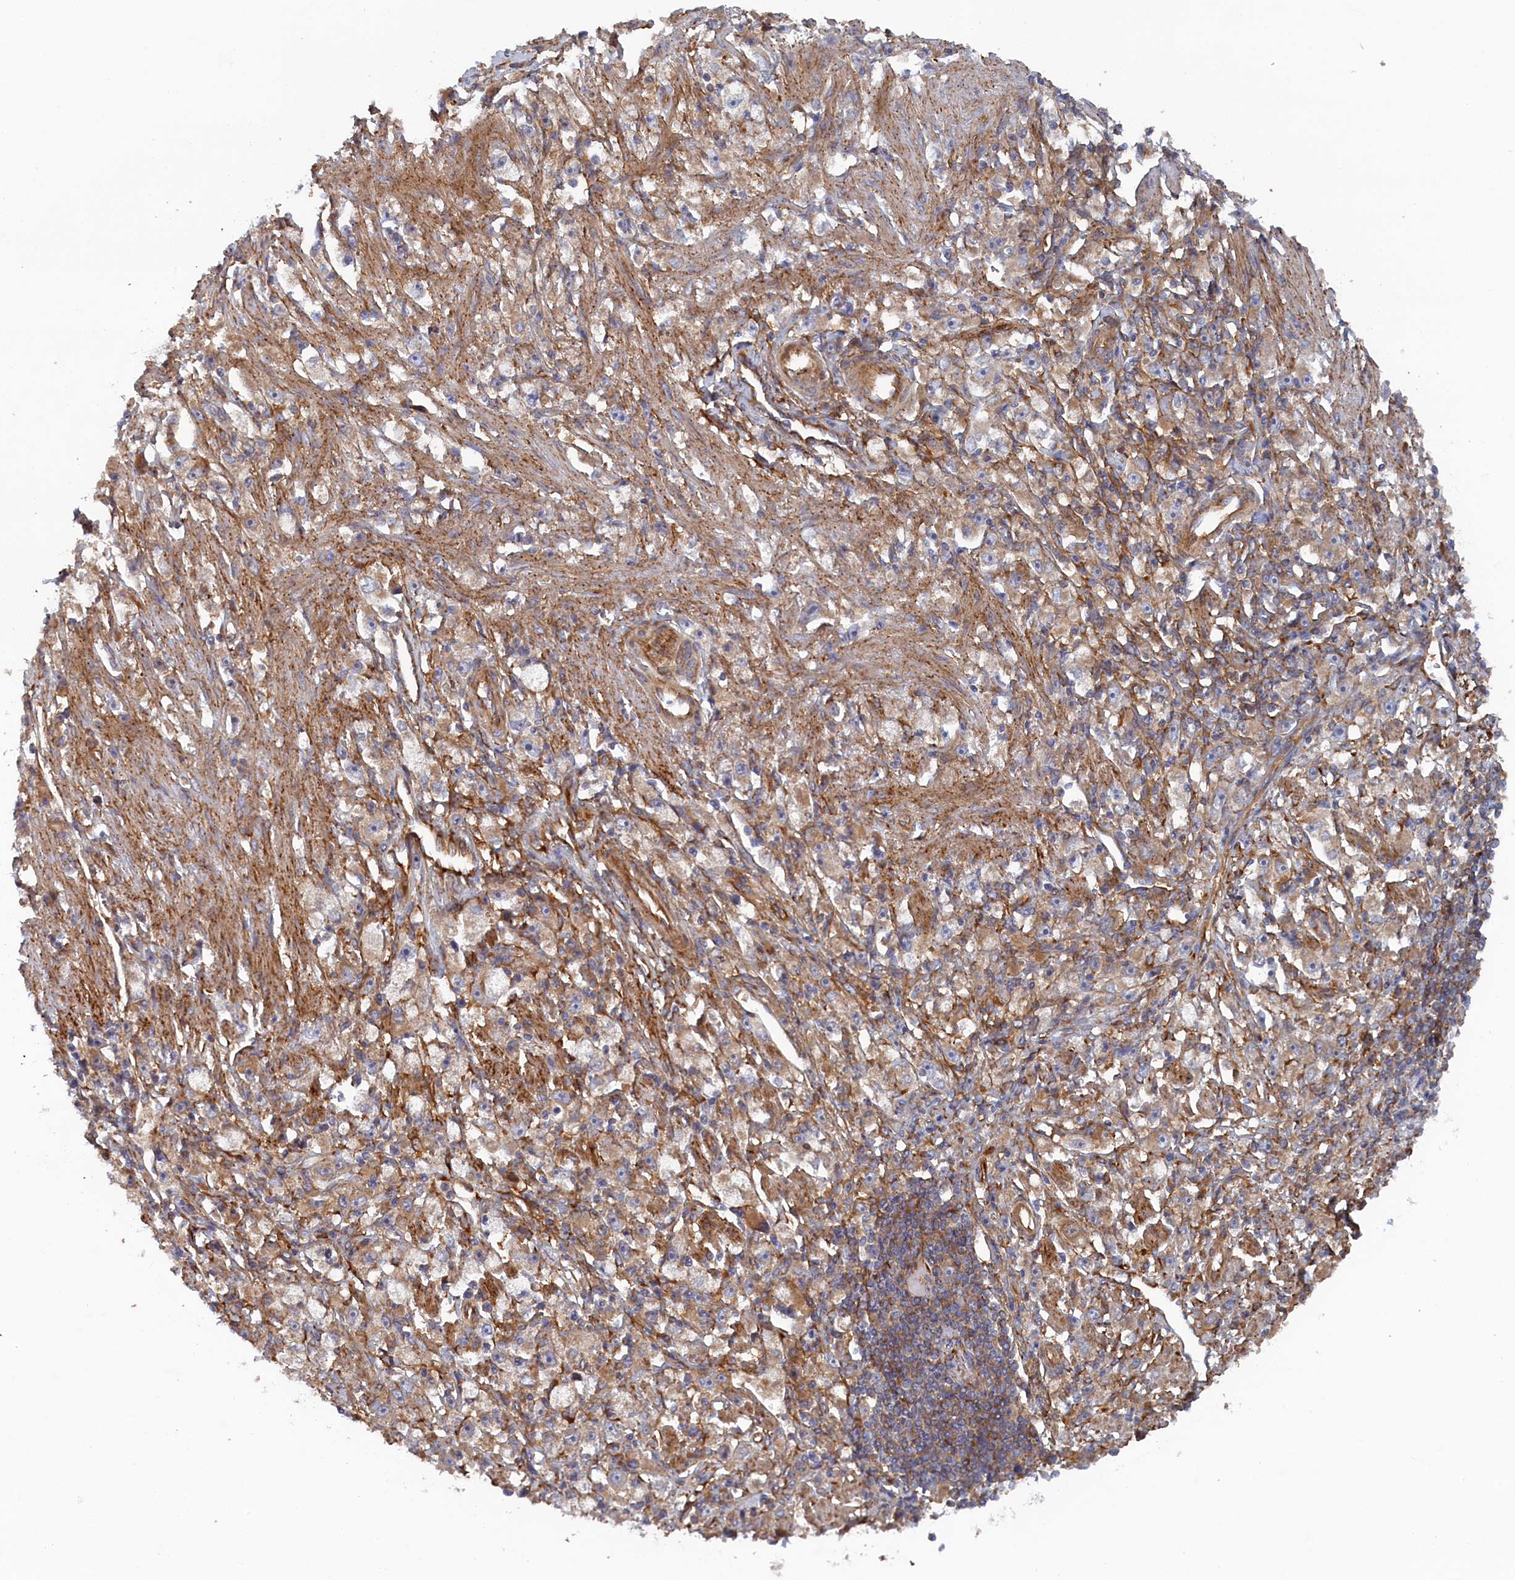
{"staining": {"intensity": "weak", "quantity": "<25%", "location": "cytoplasmic/membranous"}, "tissue": "stomach cancer", "cell_type": "Tumor cells", "image_type": "cancer", "snomed": [{"axis": "morphology", "description": "Adenocarcinoma, NOS"}, {"axis": "topography", "description": "Stomach"}], "caption": "This is a image of immunohistochemistry staining of adenocarcinoma (stomach), which shows no expression in tumor cells.", "gene": "TMEM196", "patient": {"sex": "female", "age": 59}}